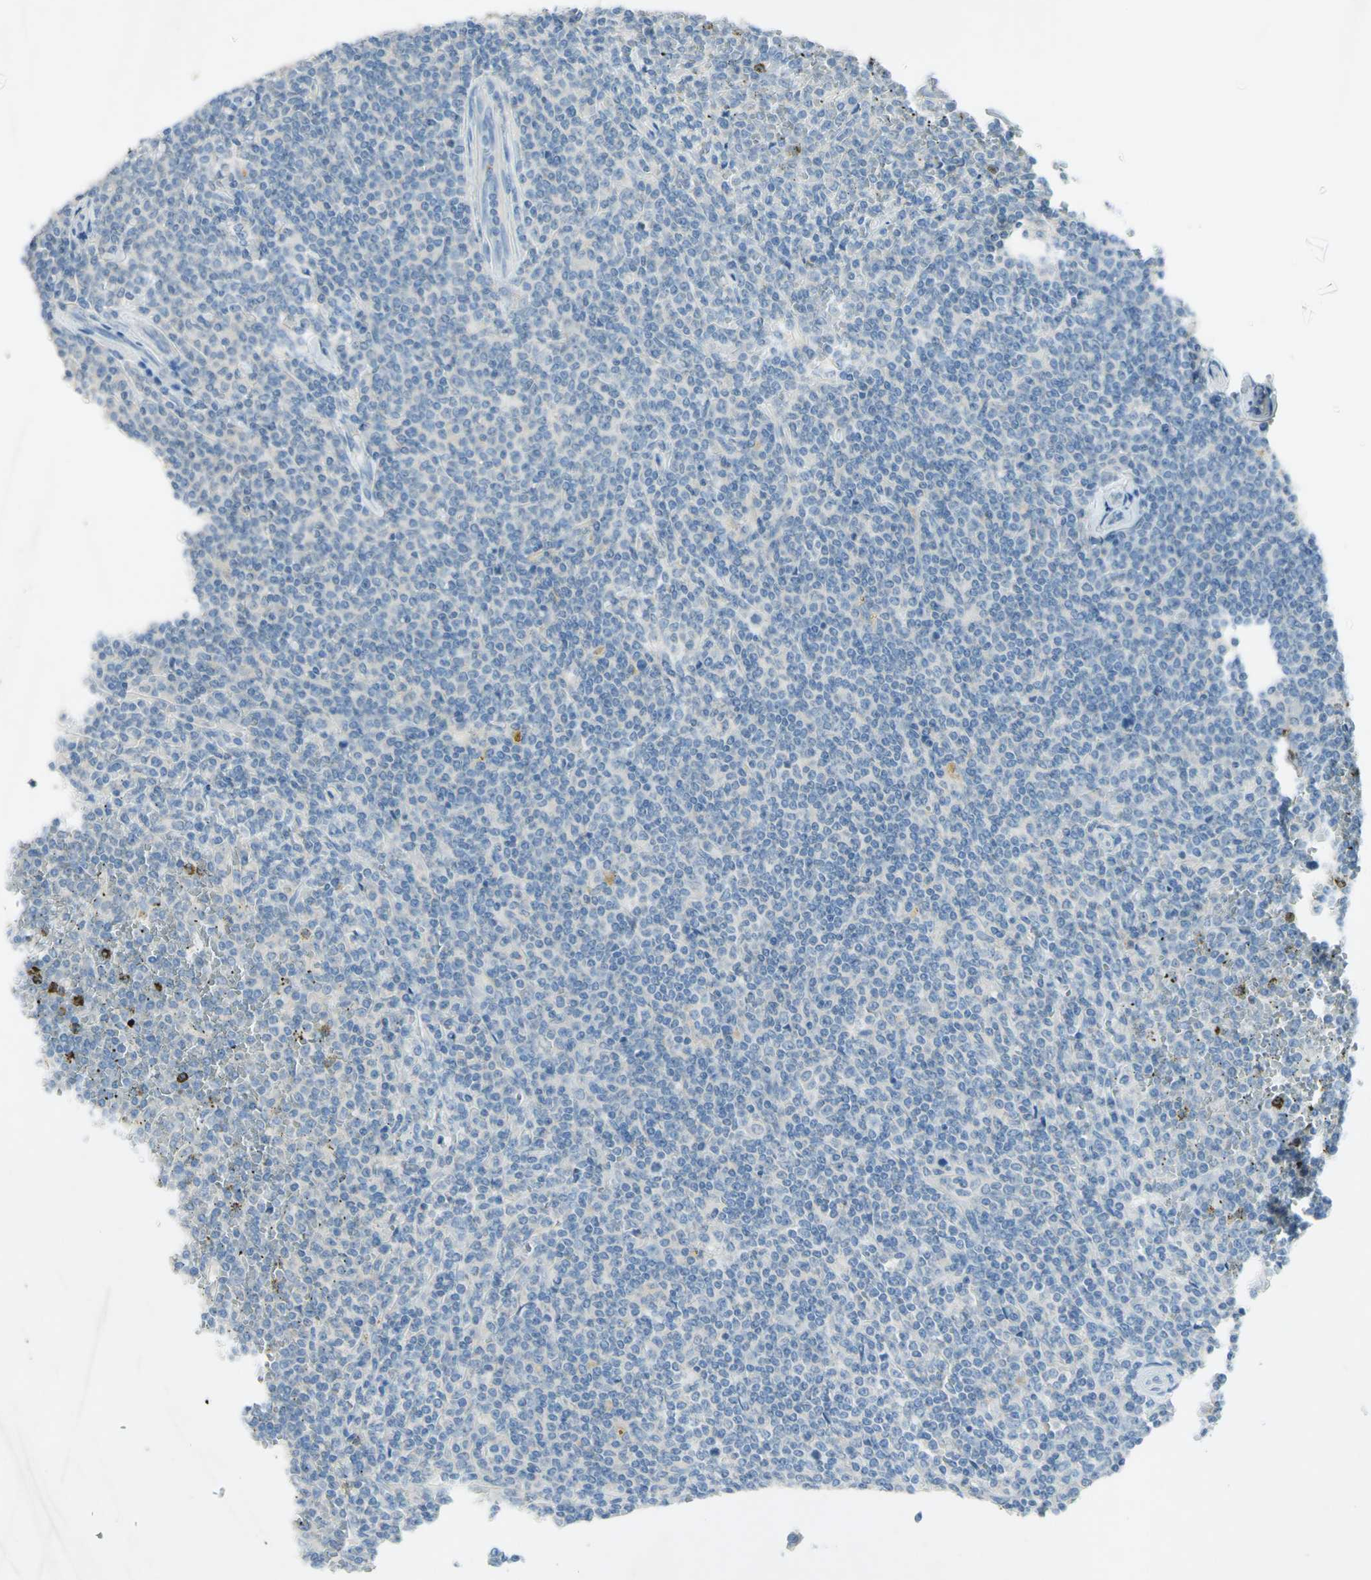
{"staining": {"intensity": "negative", "quantity": "none", "location": "none"}, "tissue": "lymphoma", "cell_type": "Tumor cells", "image_type": "cancer", "snomed": [{"axis": "morphology", "description": "Malignant lymphoma, non-Hodgkin's type, Low grade"}, {"axis": "topography", "description": "Spleen"}], "caption": "Immunohistochemistry histopathology image of neoplastic tissue: human low-grade malignant lymphoma, non-Hodgkin's type stained with DAB (3,3'-diaminobenzidine) demonstrates no significant protein expression in tumor cells.", "gene": "GDF15", "patient": {"sex": "female", "age": 19}}